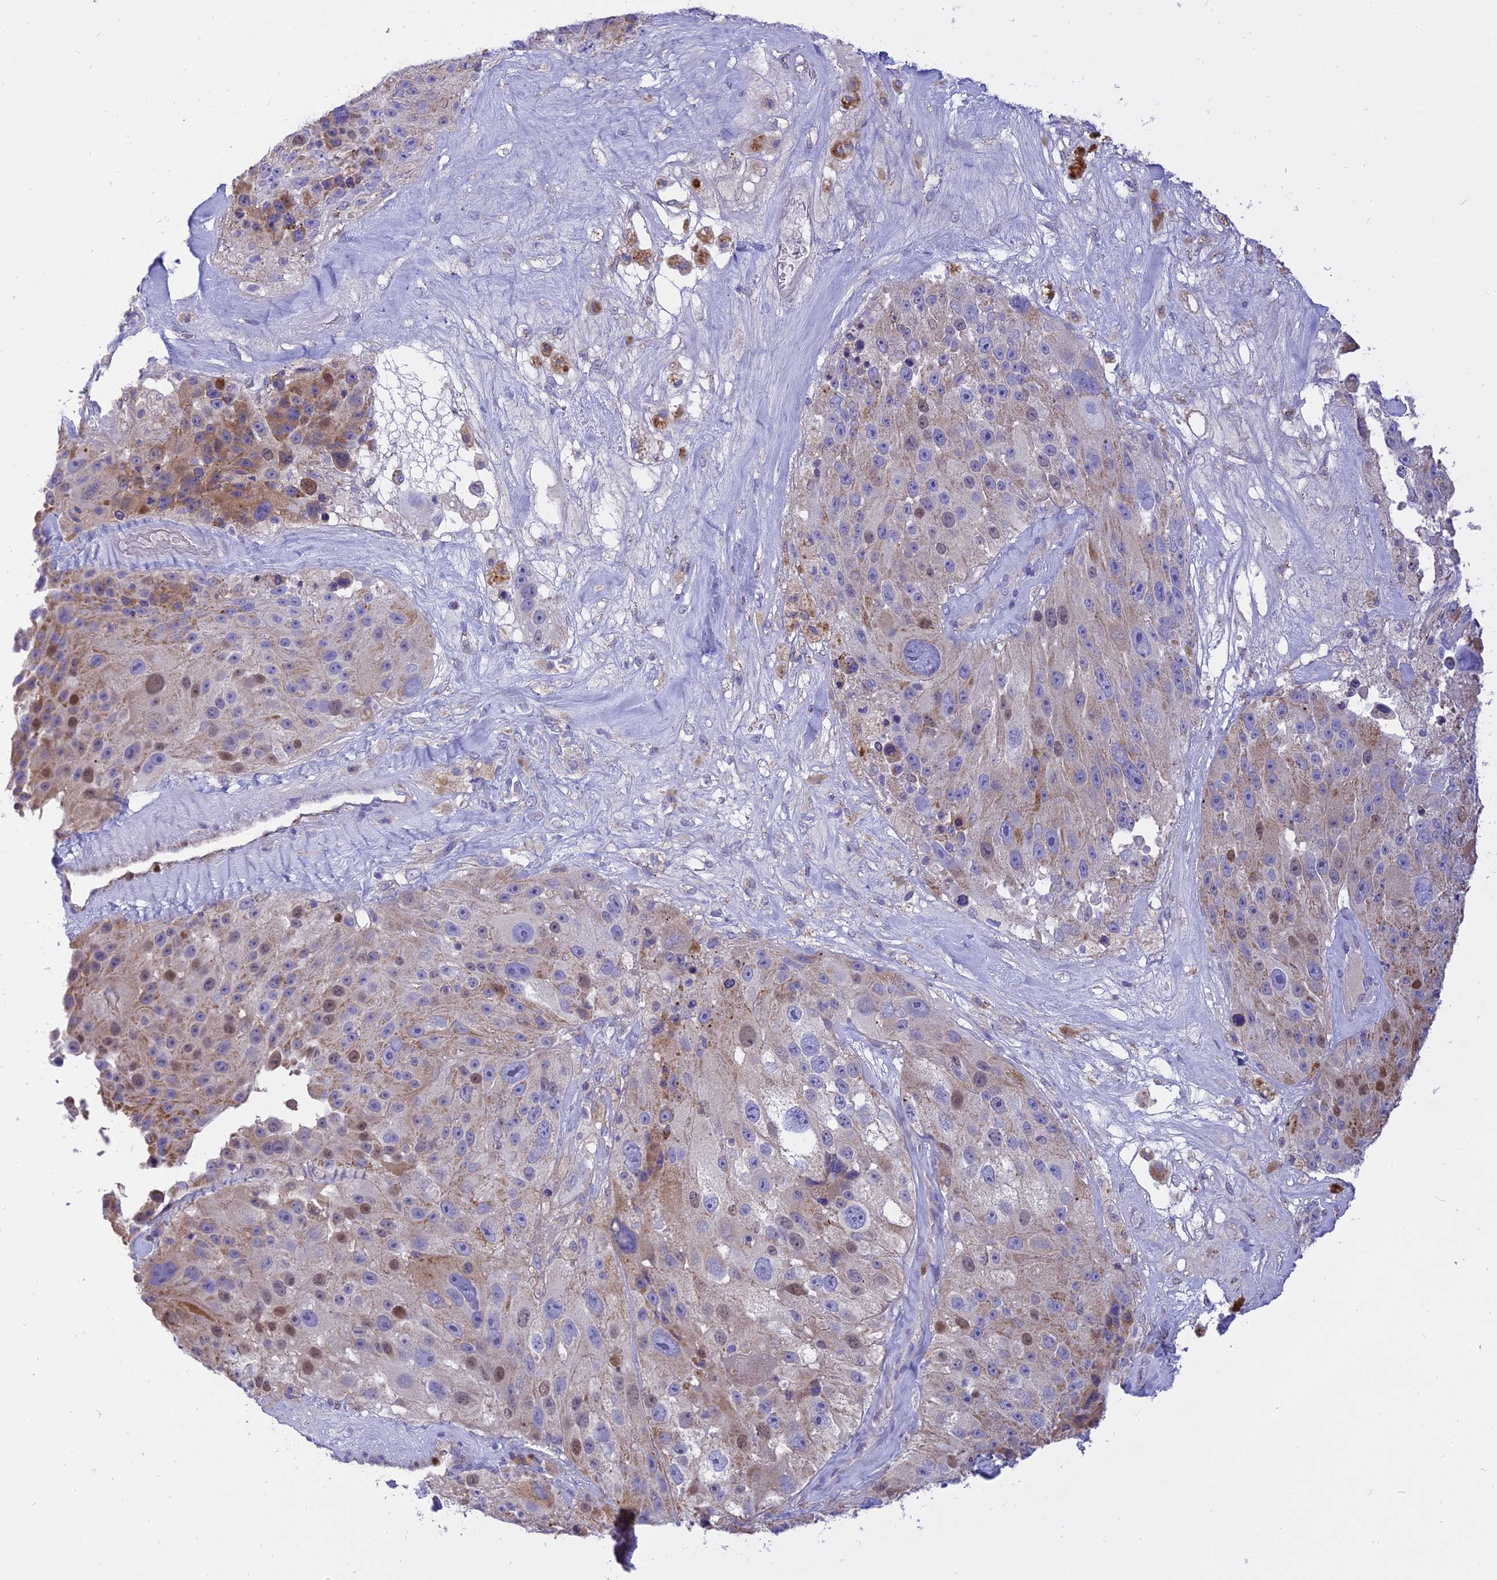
{"staining": {"intensity": "moderate", "quantity": "<25%", "location": "cytoplasmic/membranous,nuclear"}, "tissue": "melanoma", "cell_type": "Tumor cells", "image_type": "cancer", "snomed": [{"axis": "morphology", "description": "Malignant melanoma, Metastatic site"}, {"axis": "topography", "description": "Lymph node"}], "caption": "This micrograph displays immunohistochemistry staining of human melanoma, with low moderate cytoplasmic/membranous and nuclear positivity in about <25% of tumor cells.", "gene": "CENPV", "patient": {"sex": "male", "age": 62}}